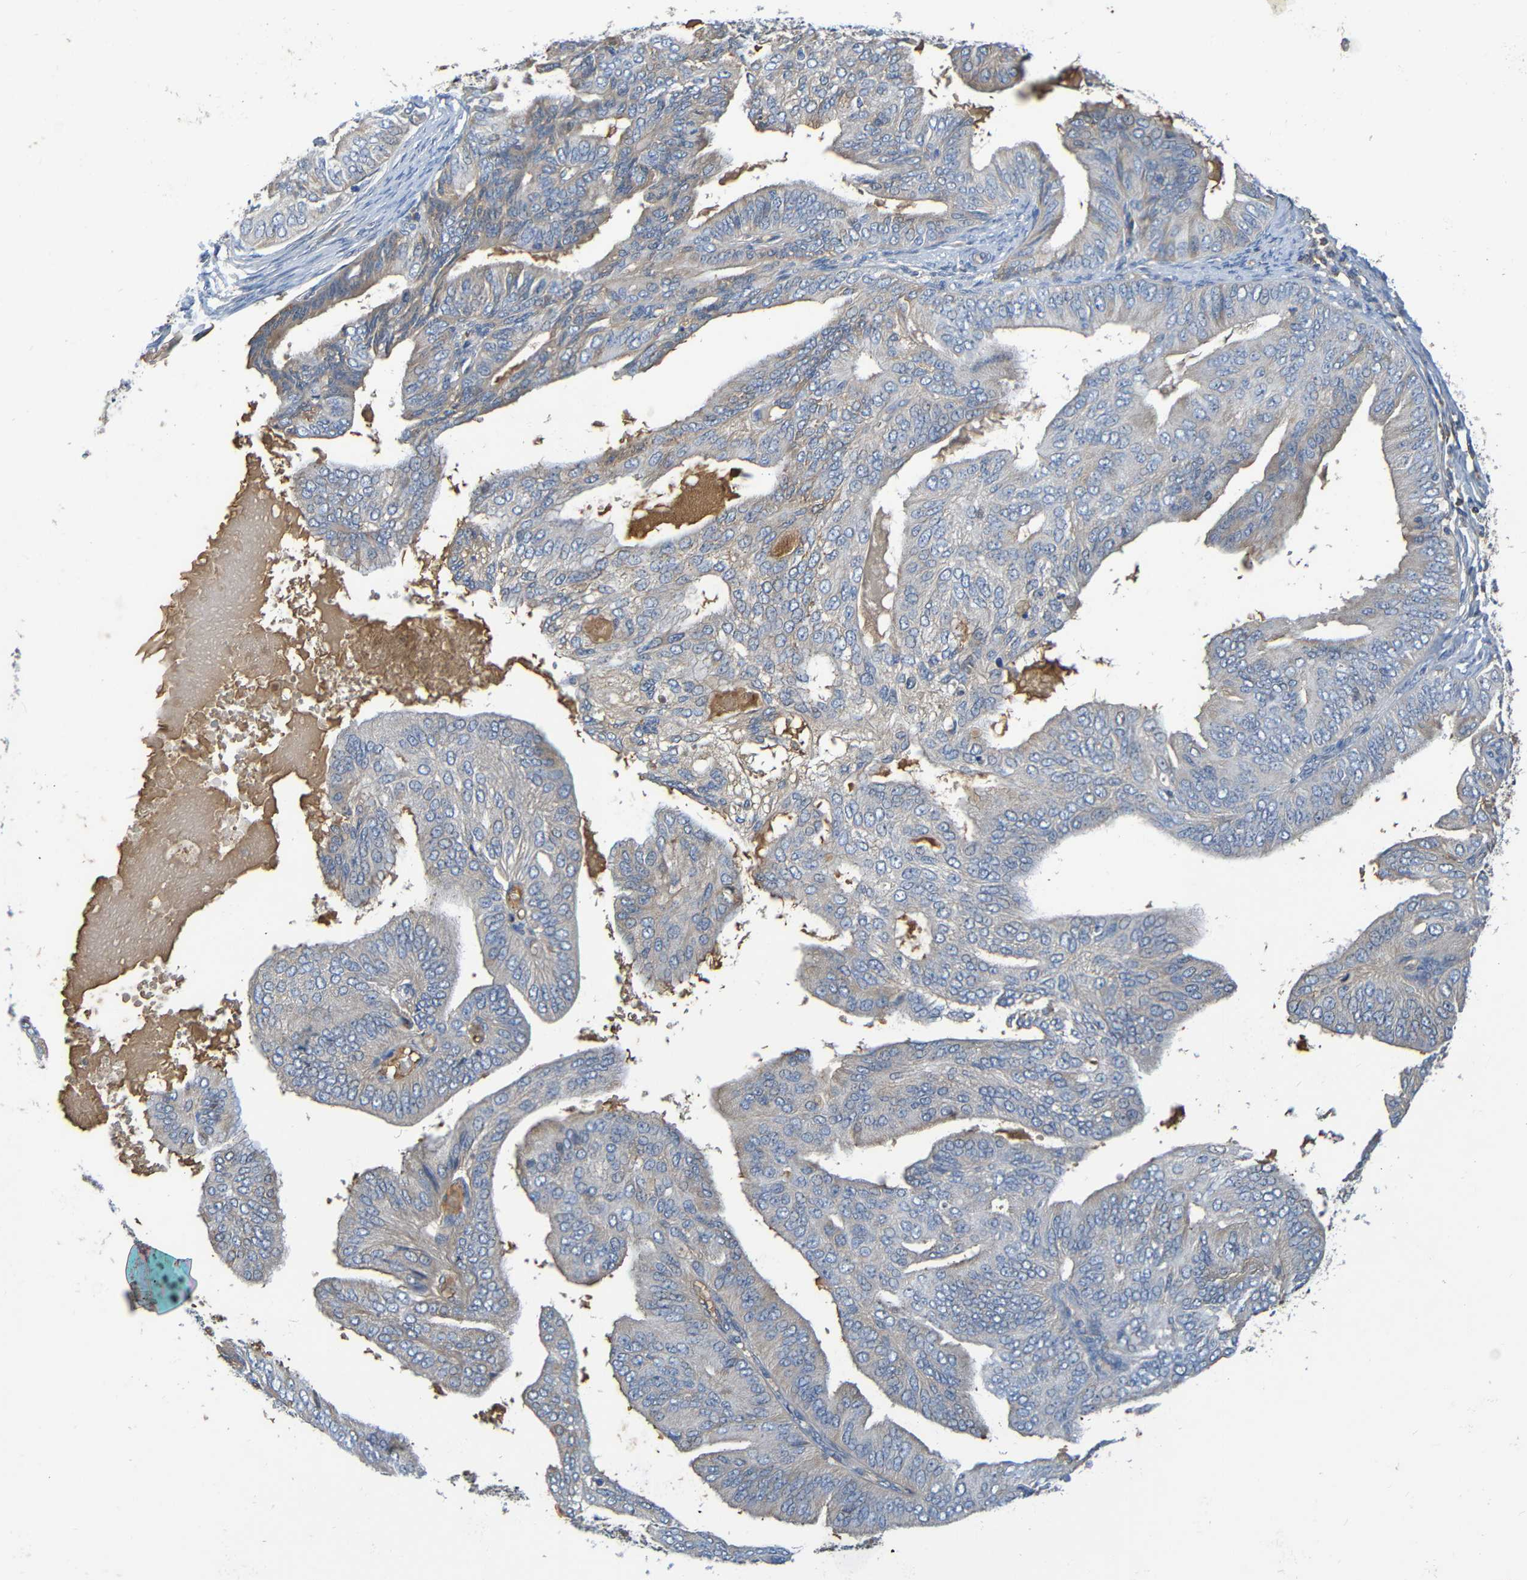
{"staining": {"intensity": "weak", "quantity": "<25%", "location": "cytoplasmic/membranous"}, "tissue": "endometrial cancer", "cell_type": "Tumor cells", "image_type": "cancer", "snomed": [{"axis": "morphology", "description": "Adenocarcinoma, NOS"}, {"axis": "topography", "description": "Endometrium"}], "caption": "Immunohistochemical staining of human adenocarcinoma (endometrial) displays no significant expression in tumor cells.", "gene": "C1QA", "patient": {"sex": "female", "age": 58}}